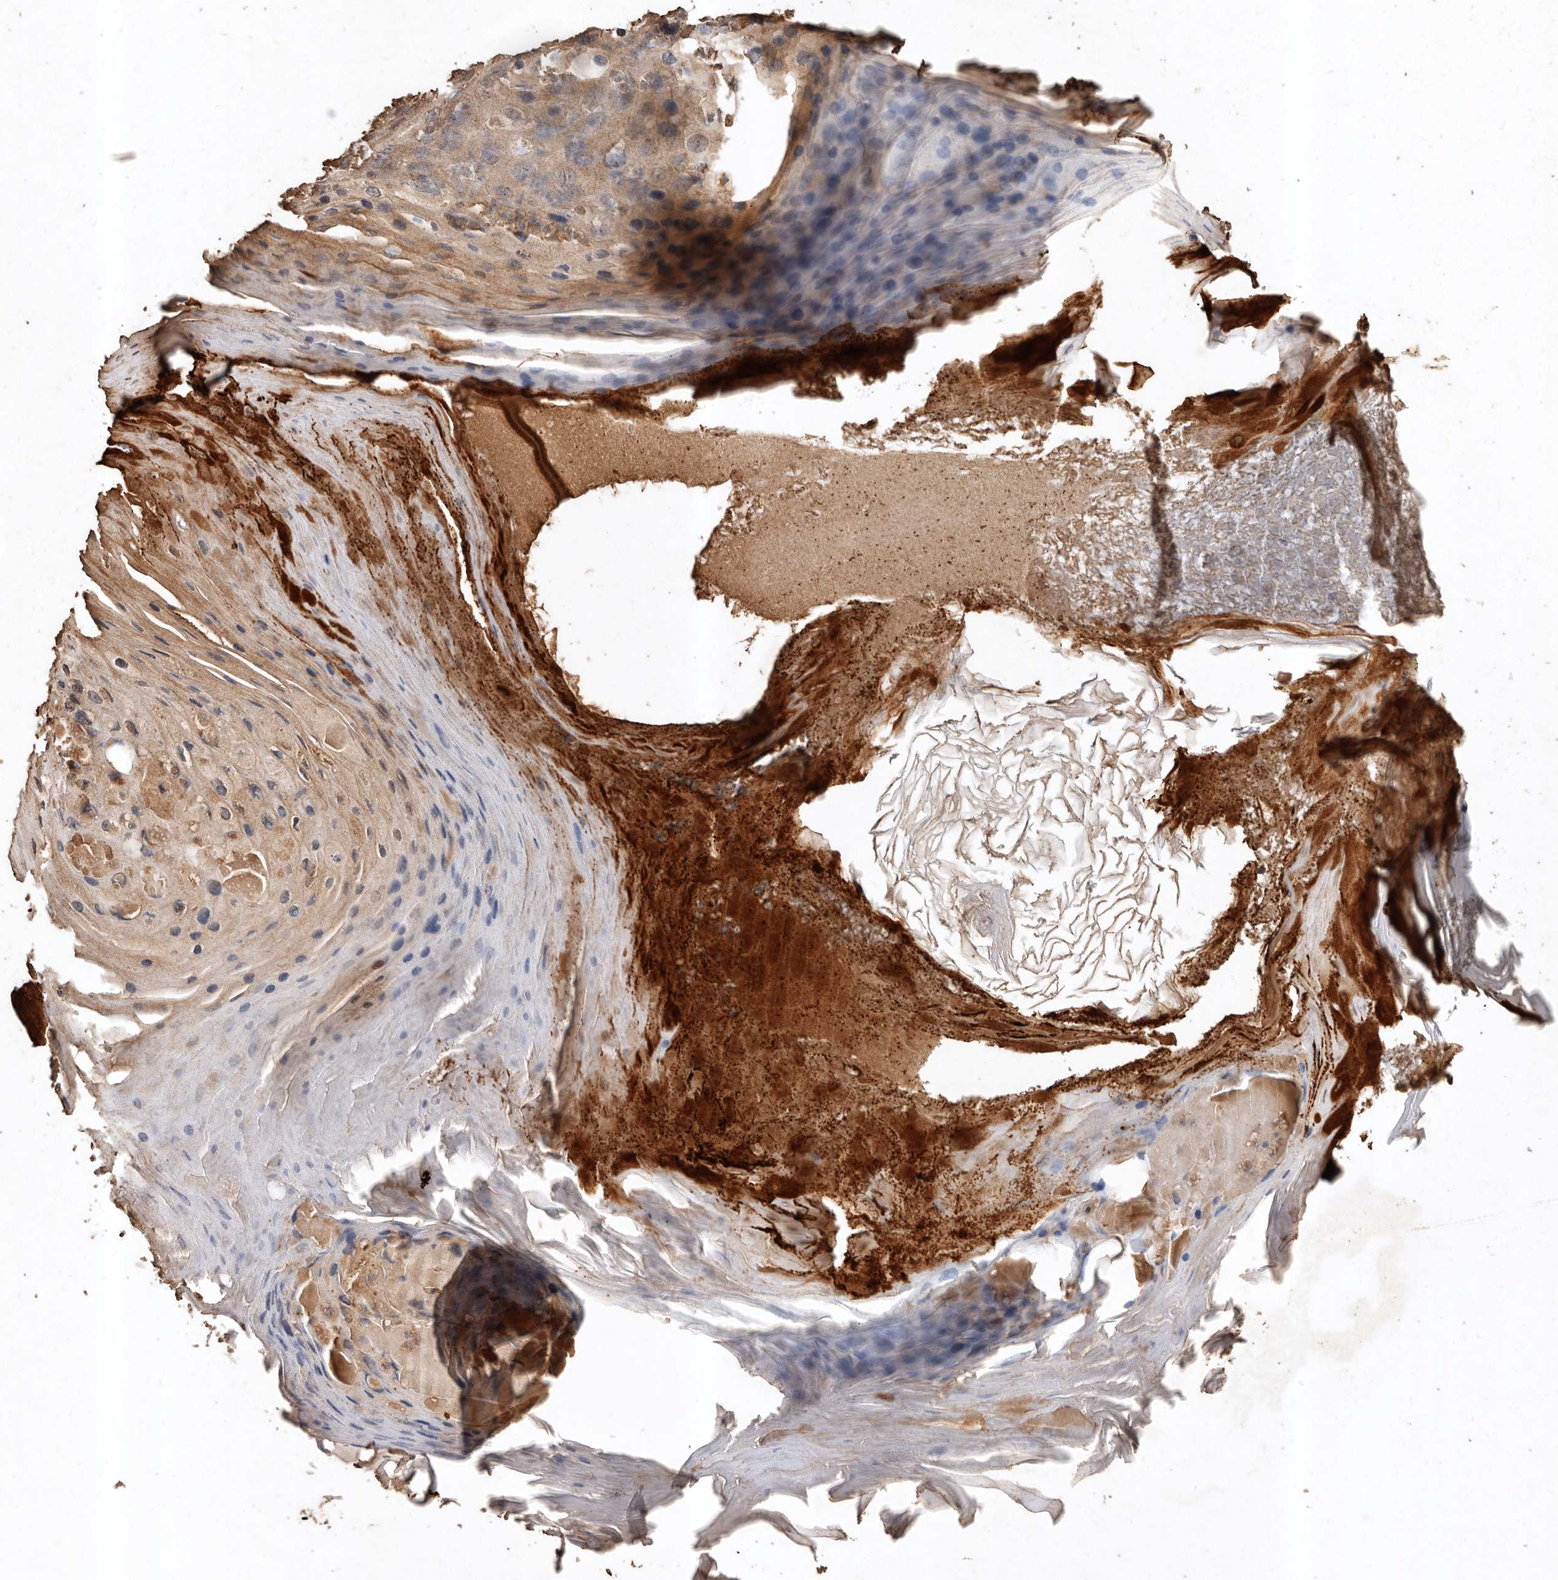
{"staining": {"intensity": "weak", "quantity": "25%-75%", "location": "cytoplasmic/membranous"}, "tissue": "skin cancer", "cell_type": "Tumor cells", "image_type": "cancer", "snomed": [{"axis": "morphology", "description": "Squamous cell carcinoma, NOS"}, {"axis": "topography", "description": "Skin"}], "caption": "Skin cancer stained for a protein (brown) displays weak cytoplasmic/membranous positive staining in approximately 25%-75% of tumor cells.", "gene": "FARS2", "patient": {"sex": "female", "age": 88}}